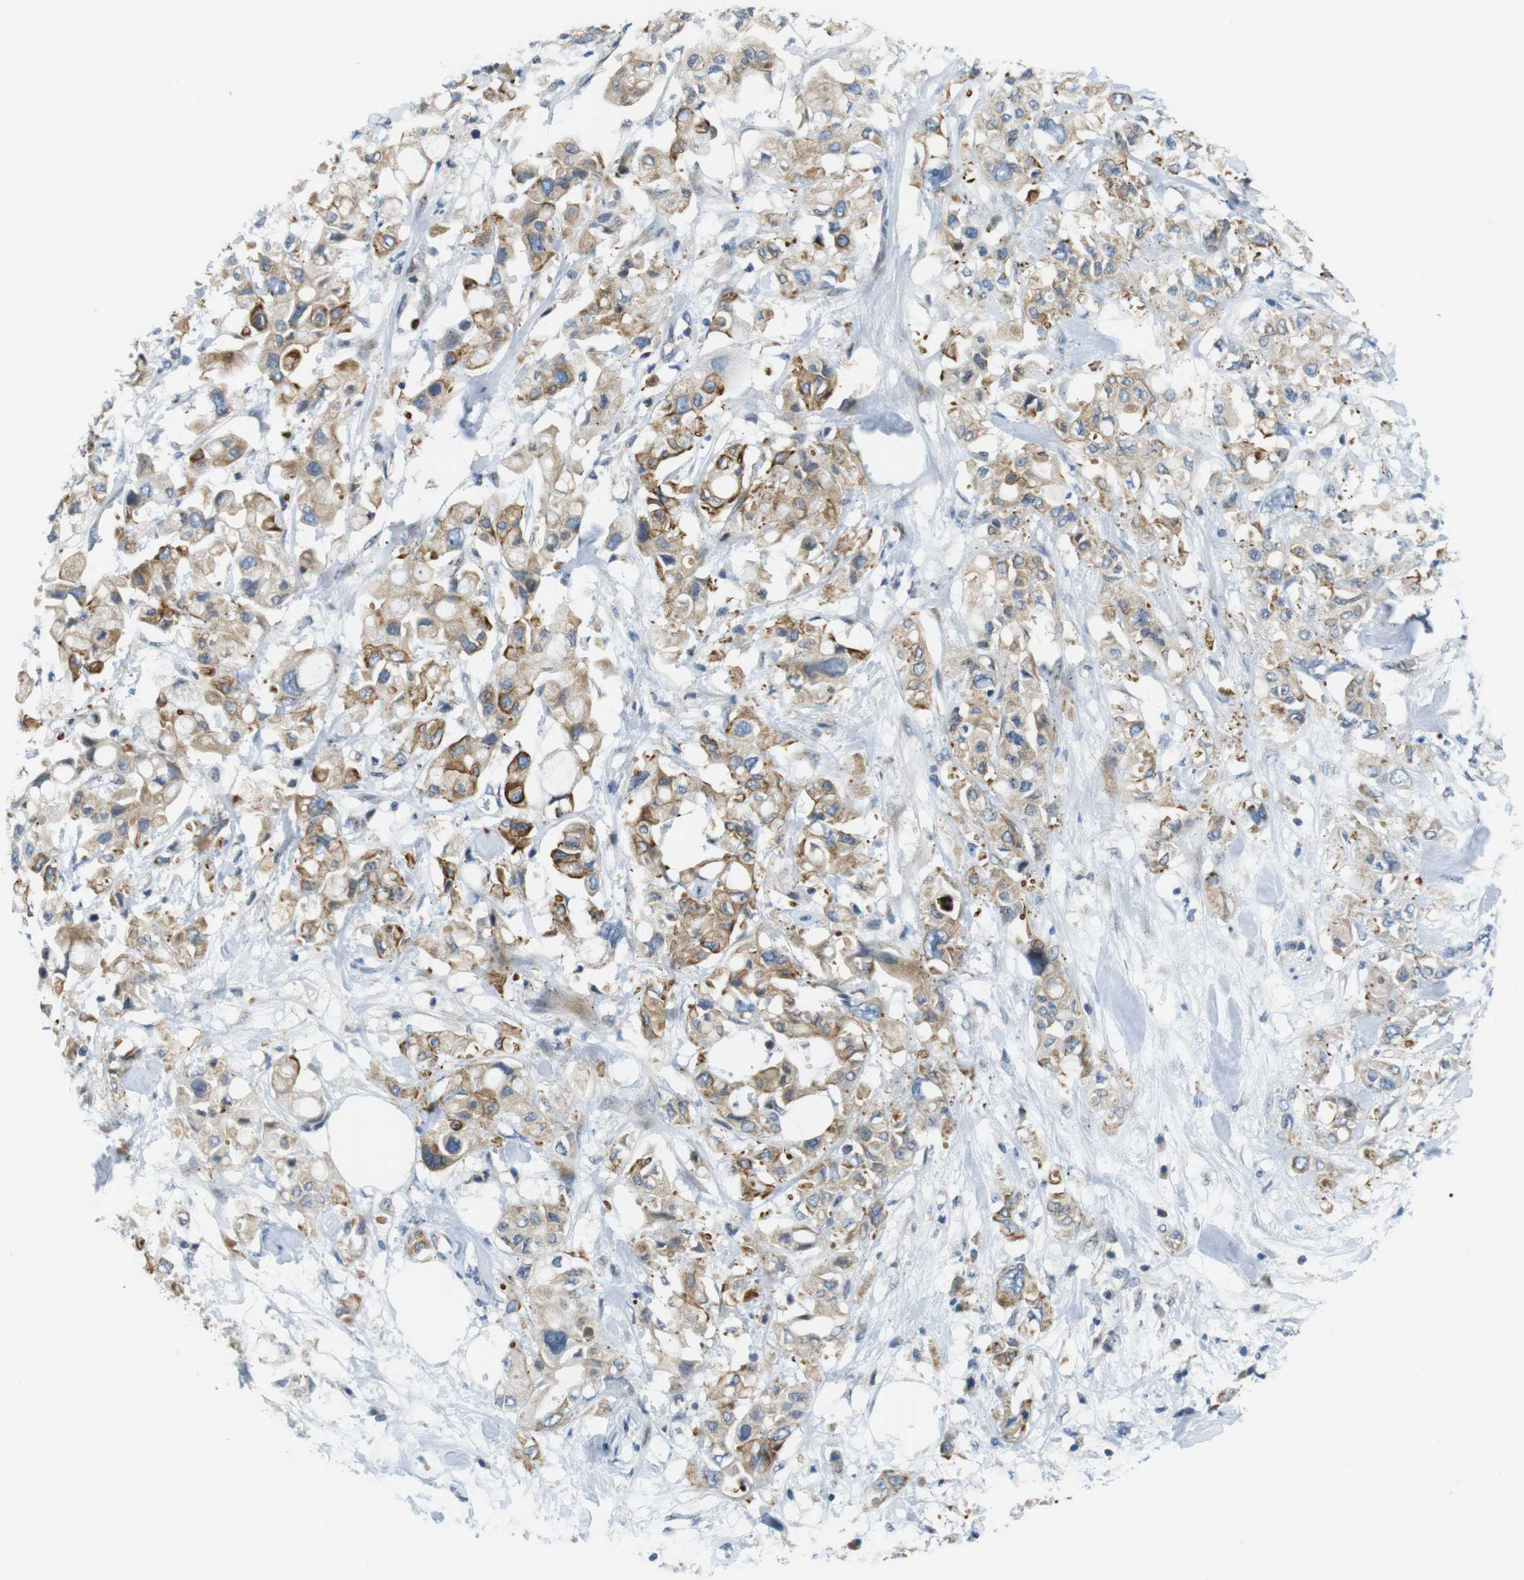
{"staining": {"intensity": "moderate", "quantity": ">75%", "location": "cytoplasmic/membranous"}, "tissue": "pancreatic cancer", "cell_type": "Tumor cells", "image_type": "cancer", "snomed": [{"axis": "morphology", "description": "Adenocarcinoma, NOS"}, {"axis": "topography", "description": "Pancreas"}], "caption": "Tumor cells demonstrate medium levels of moderate cytoplasmic/membranous expression in about >75% of cells in pancreatic cancer (adenocarcinoma).", "gene": "ZDHHC3", "patient": {"sex": "female", "age": 56}}